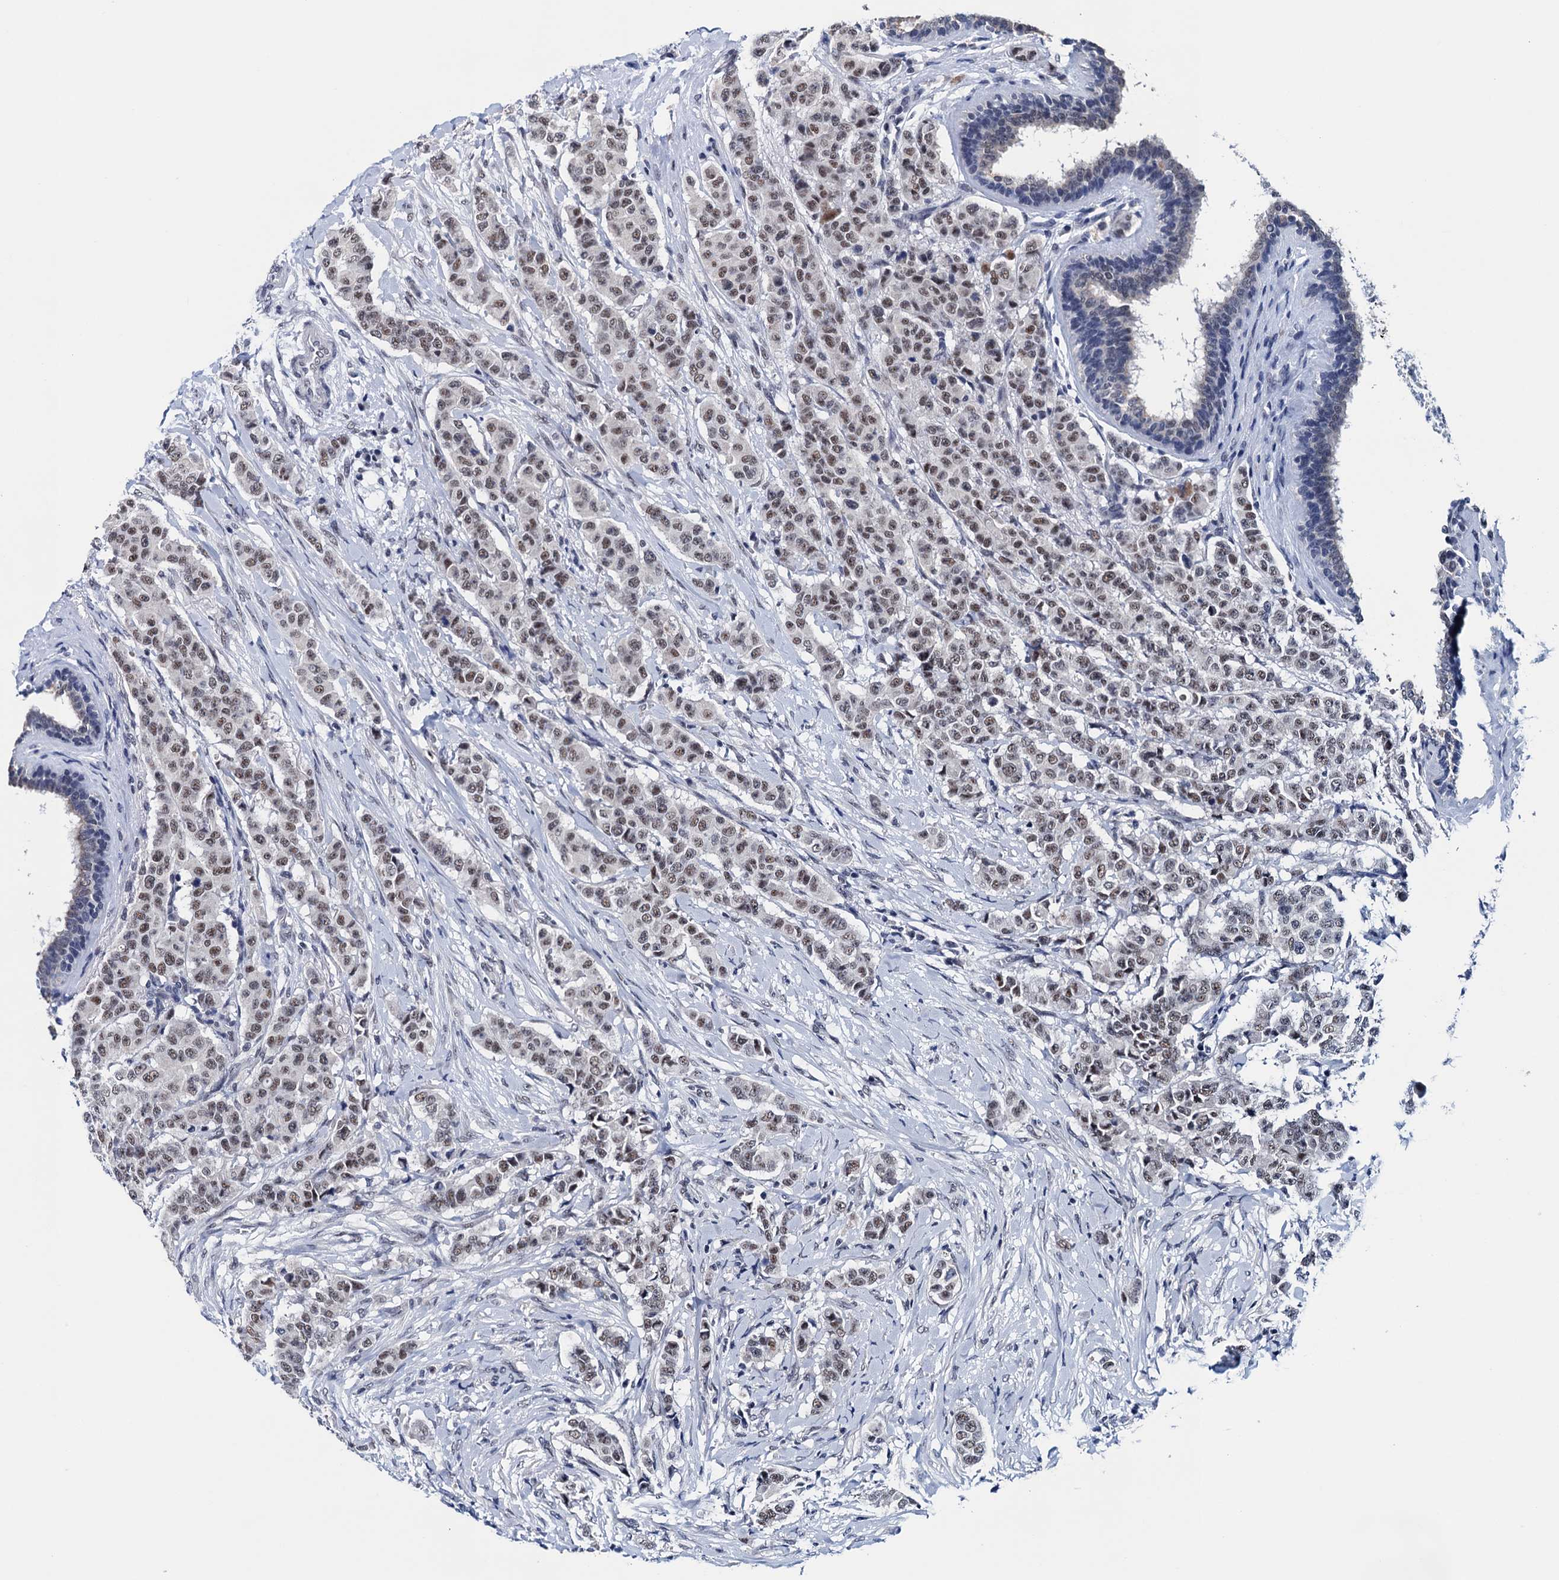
{"staining": {"intensity": "moderate", "quantity": ">75%", "location": "nuclear"}, "tissue": "breast cancer", "cell_type": "Tumor cells", "image_type": "cancer", "snomed": [{"axis": "morphology", "description": "Duct carcinoma"}, {"axis": "topography", "description": "Breast"}], "caption": "Protein analysis of intraductal carcinoma (breast) tissue exhibits moderate nuclear positivity in approximately >75% of tumor cells.", "gene": "FNBP4", "patient": {"sex": "female", "age": 40}}